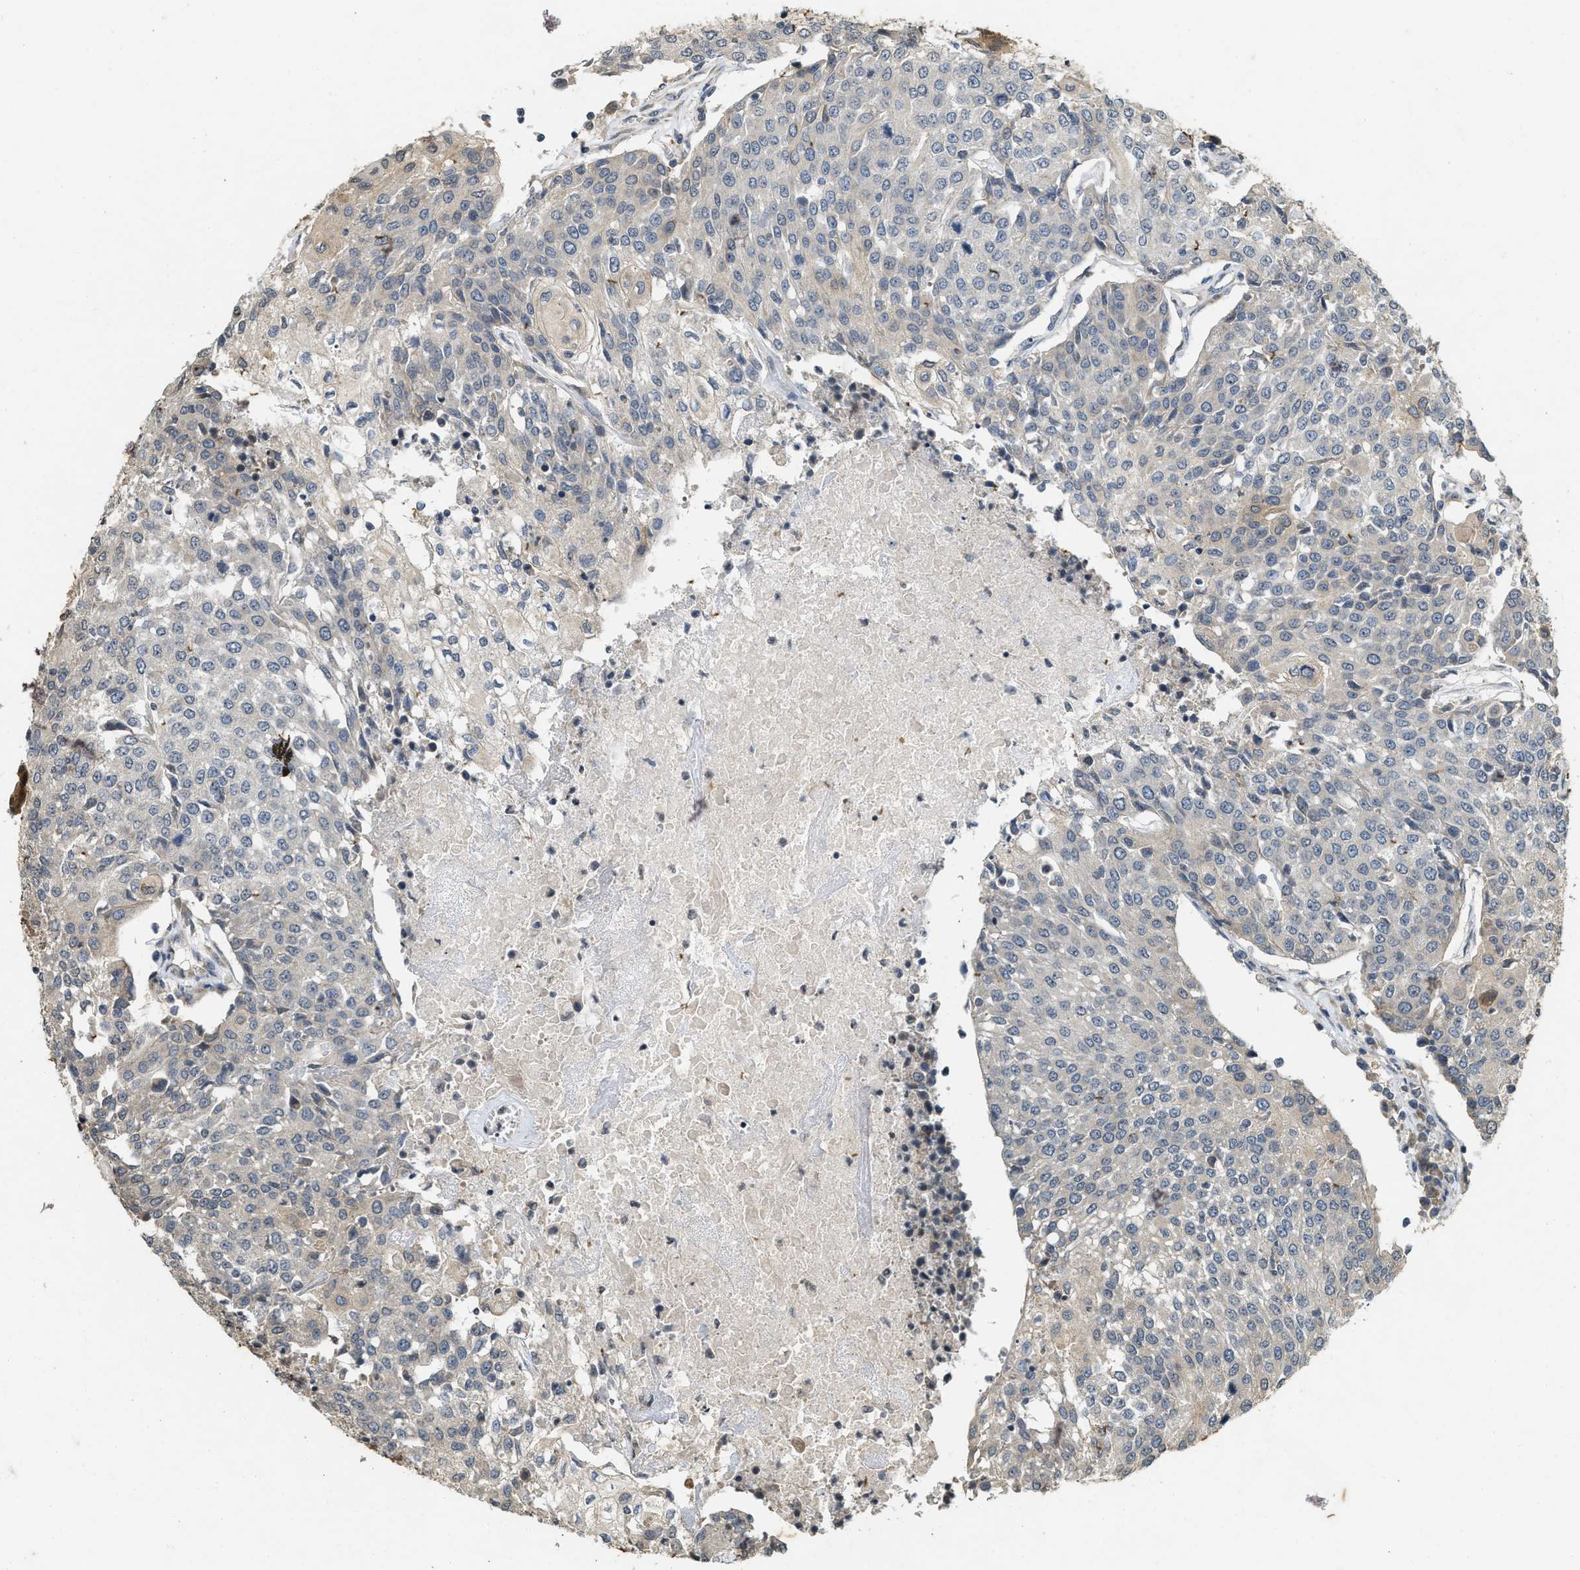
{"staining": {"intensity": "weak", "quantity": "<25%", "location": "cytoplasmic/membranous"}, "tissue": "urothelial cancer", "cell_type": "Tumor cells", "image_type": "cancer", "snomed": [{"axis": "morphology", "description": "Urothelial carcinoma, High grade"}, {"axis": "topography", "description": "Urinary bladder"}], "caption": "Tumor cells show no significant positivity in urothelial cancer. Brightfield microscopy of IHC stained with DAB (brown) and hematoxylin (blue), captured at high magnification.", "gene": "KIF21A", "patient": {"sex": "female", "age": 85}}